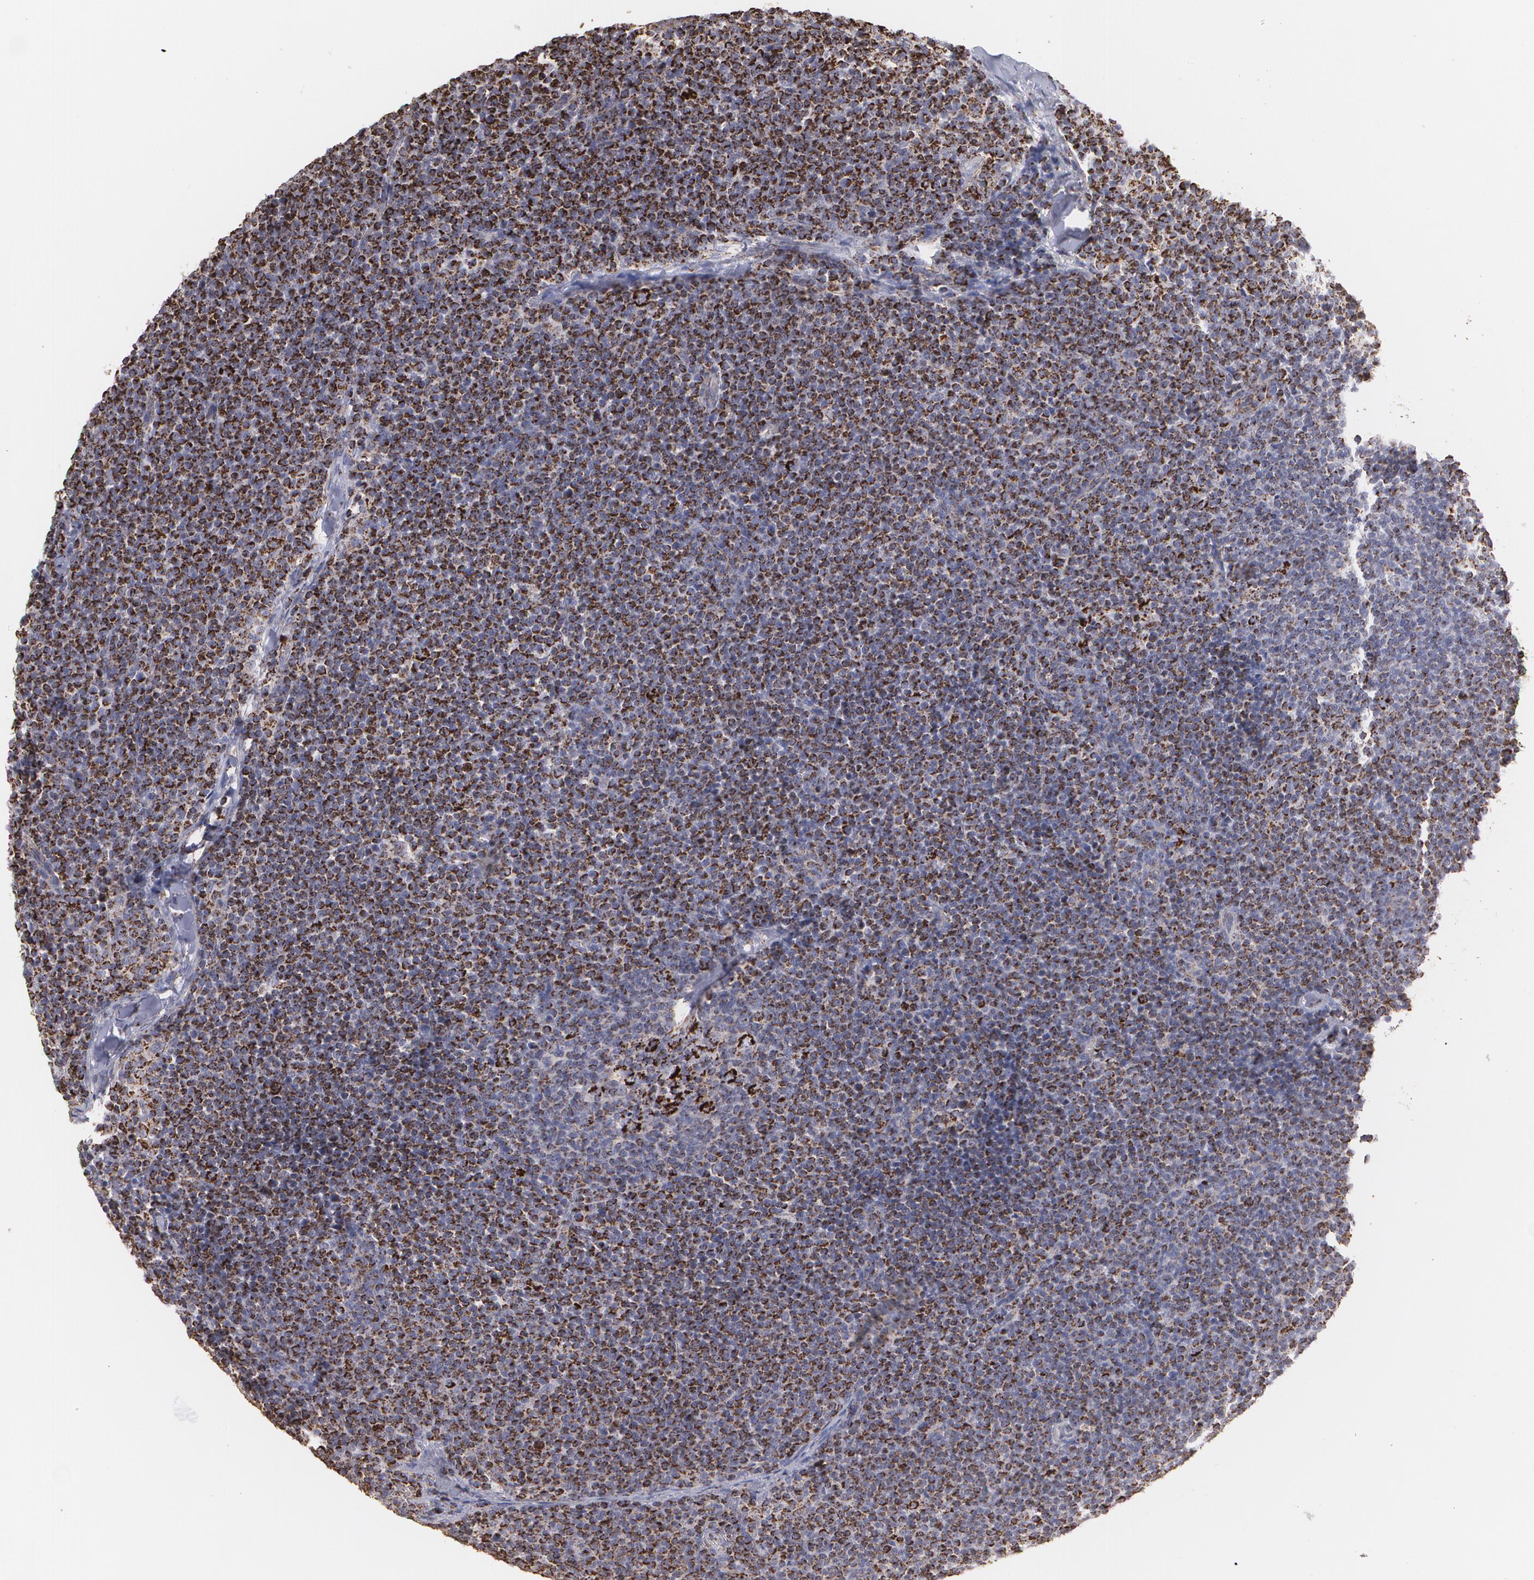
{"staining": {"intensity": "moderate", "quantity": "25%-75%", "location": "cytoplasmic/membranous"}, "tissue": "lymphoma", "cell_type": "Tumor cells", "image_type": "cancer", "snomed": [{"axis": "morphology", "description": "Malignant lymphoma, non-Hodgkin's type, High grade"}, {"axis": "topography", "description": "Lymph node"}], "caption": "Tumor cells display medium levels of moderate cytoplasmic/membranous positivity in about 25%-75% of cells in human lymphoma.", "gene": "HSPD1", "patient": {"sex": "female", "age": 58}}